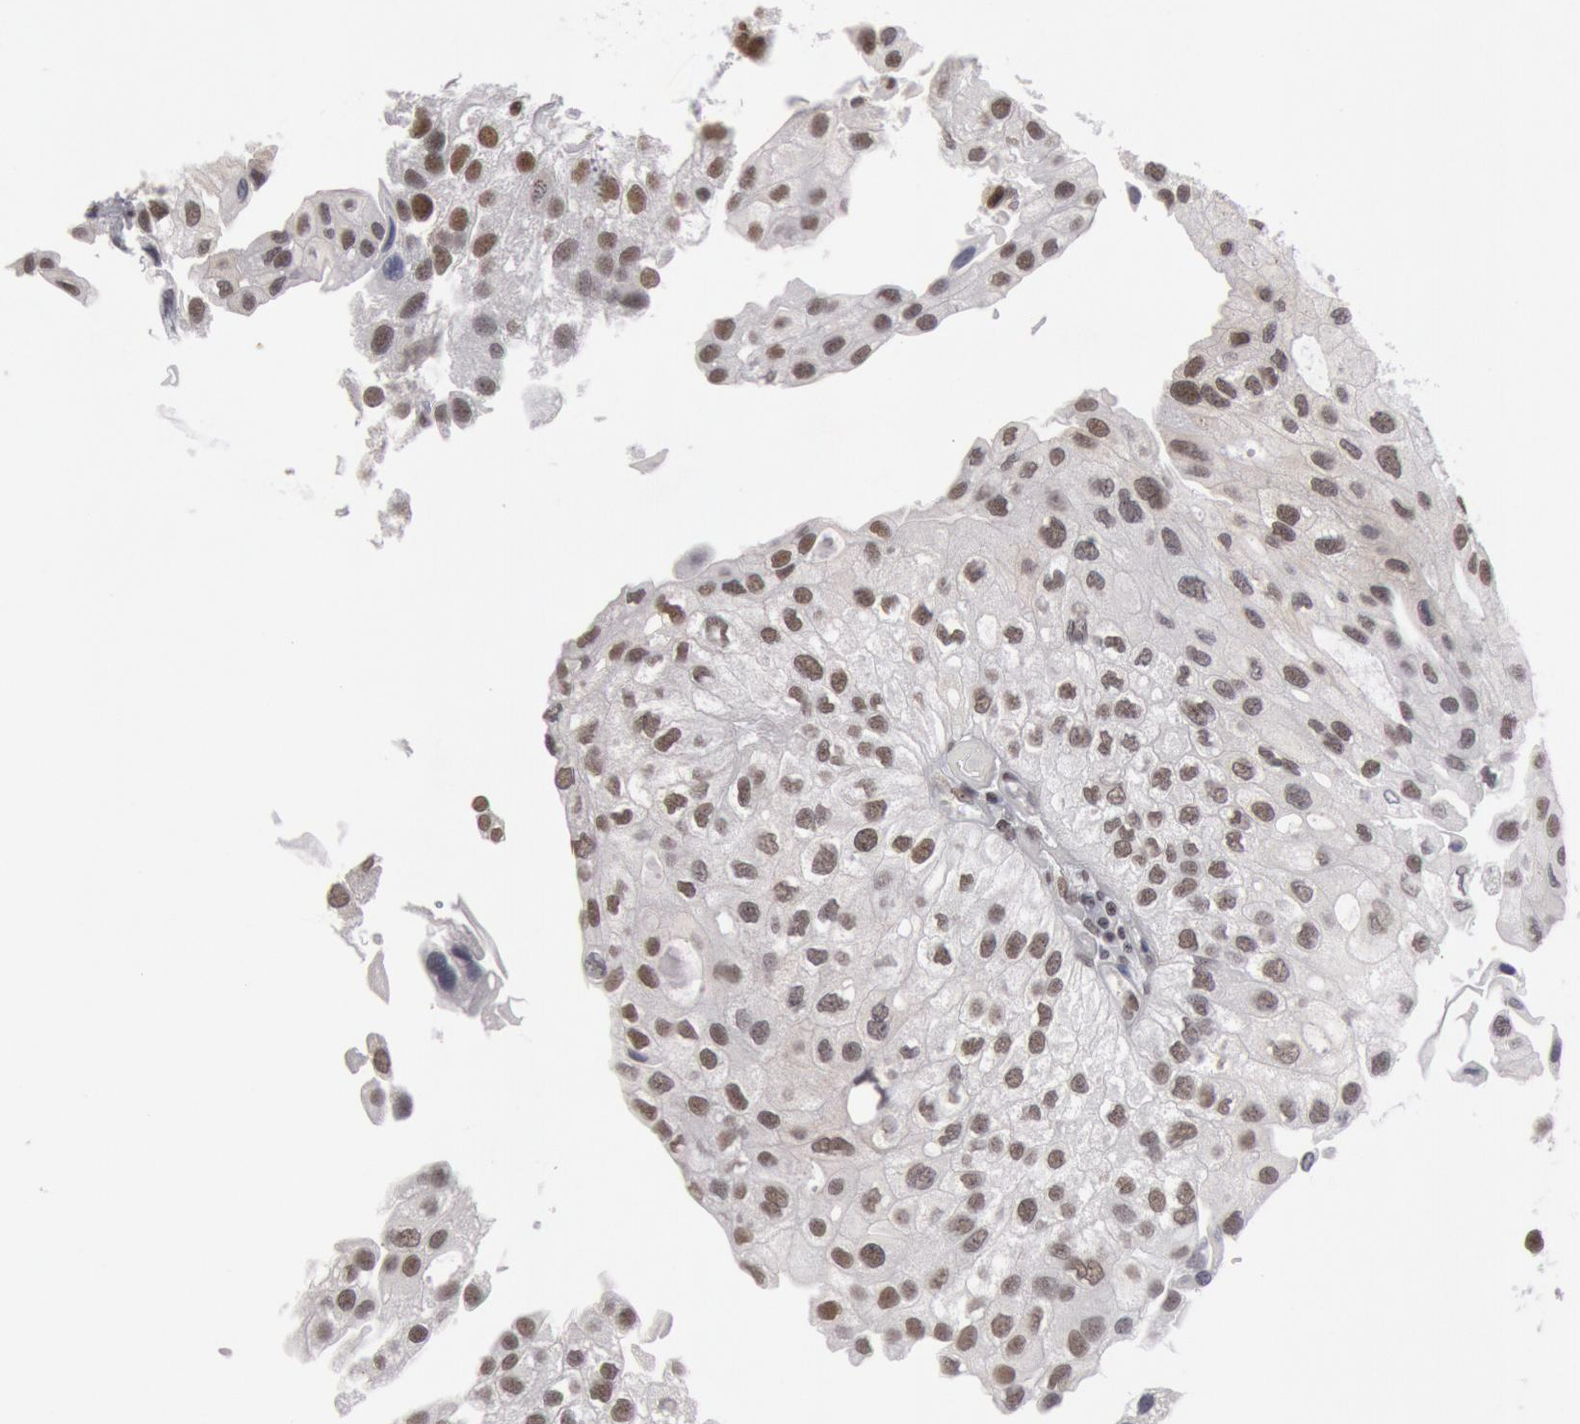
{"staining": {"intensity": "moderate", "quantity": "25%-75%", "location": "nuclear"}, "tissue": "urothelial cancer", "cell_type": "Tumor cells", "image_type": "cancer", "snomed": [{"axis": "morphology", "description": "Urothelial carcinoma, Low grade"}, {"axis": "topography", "description": "Urinary bladder"}], "caption": "A brown stain labels moderate nuclear positivity of a protein in human urothelial carcinoma (low-grade) tumor cells.", "gene": "ESS2", "patient": {"sex": "female", "age": 89}}